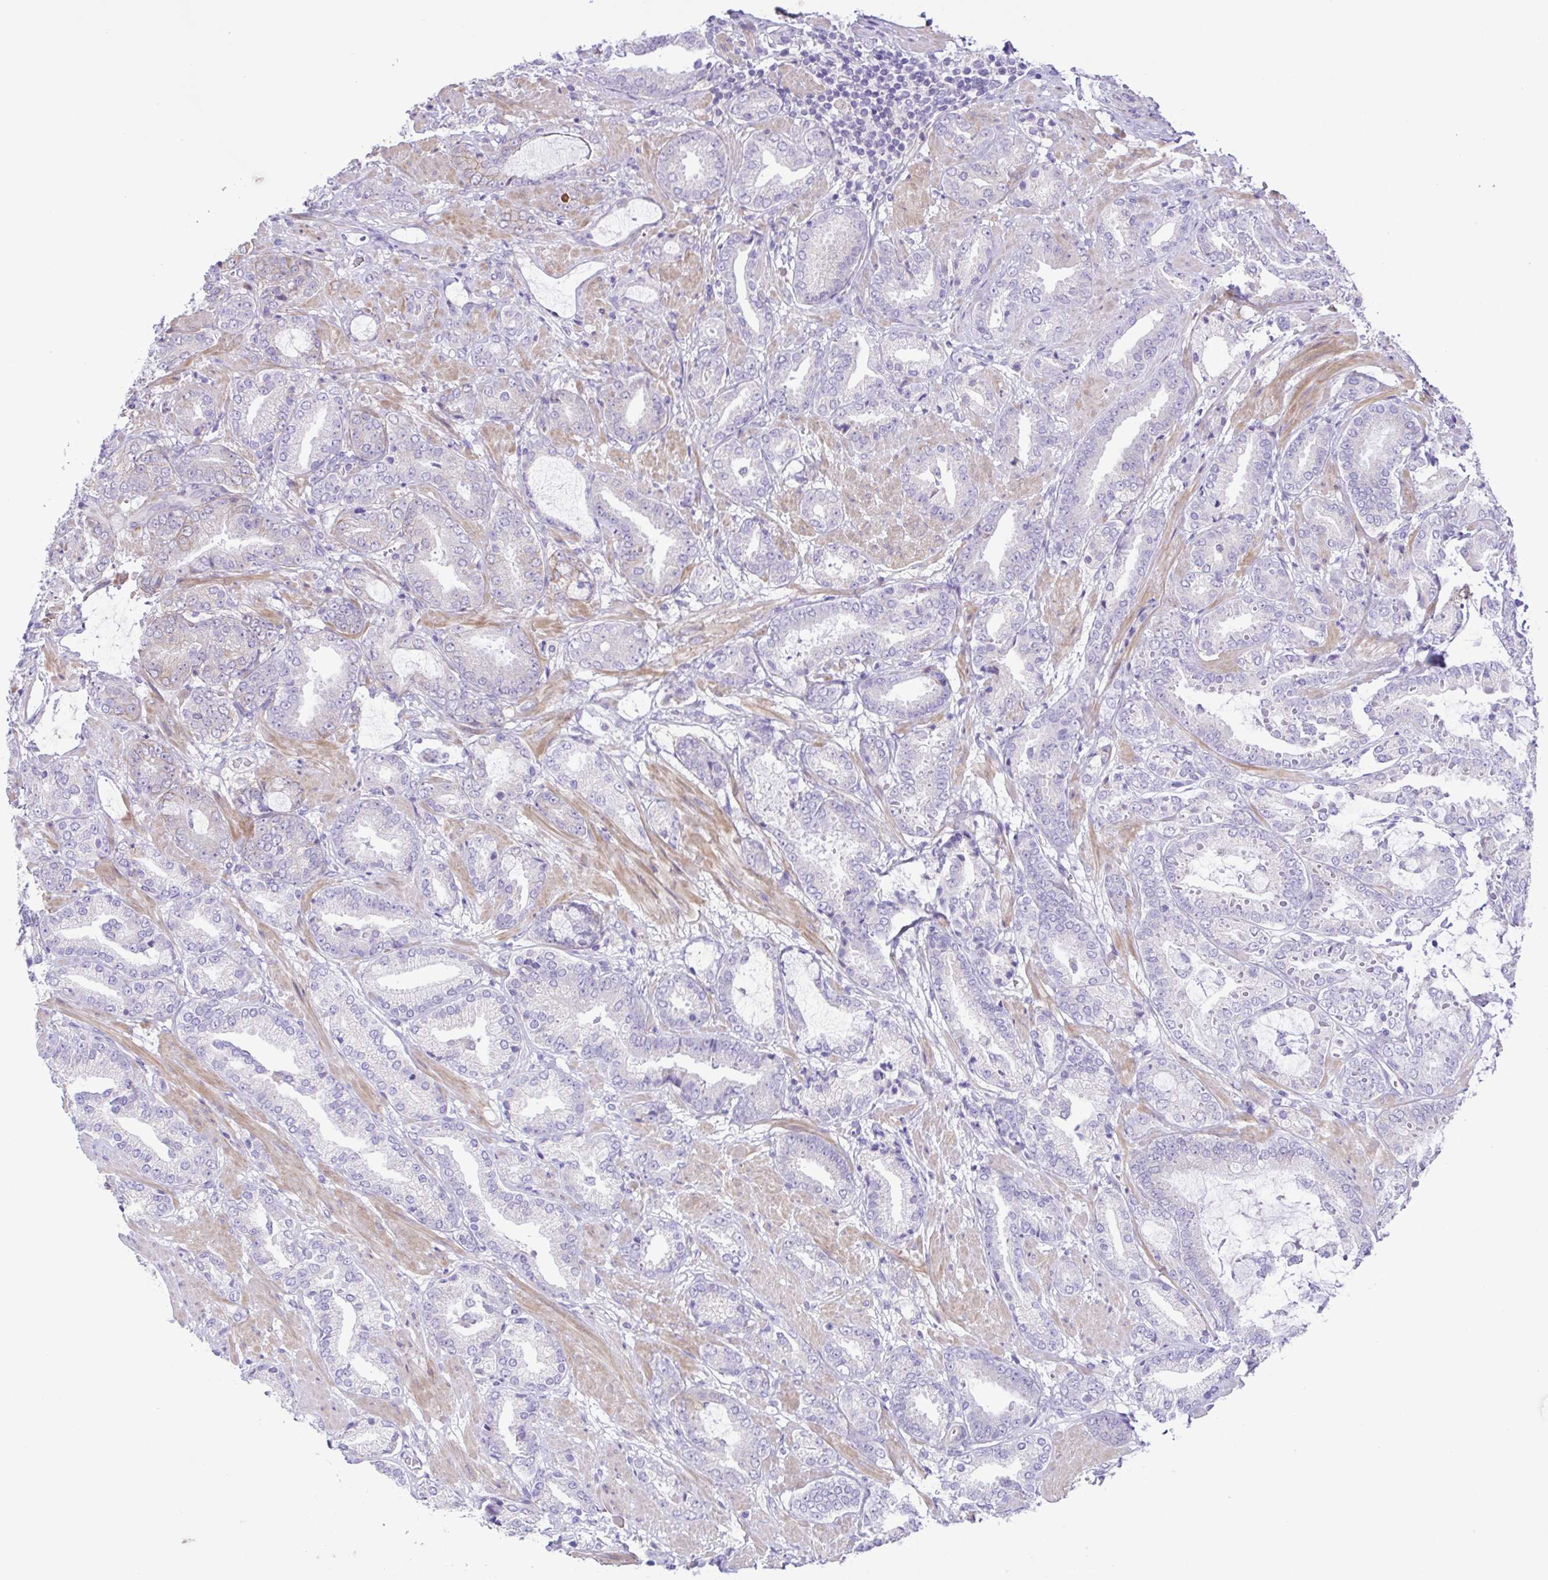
{"staining": {"intensity": "negative", "quantity": "none", "location": "none"}, "tissue": "prostate cancer", "cell_type": "Tumor cells", "image_type": "cancer", "snomed": [{"axis": "morphology", "description": "Adenocarcinoma, High grade"}, {"axis": "topography", "description": "Prostate"}], "caption": "This histopathology image is of prostate high-grade adenocarcinoma stained with immunohistochemistry to label a protein in brown with the nuclei are counter-stained blue. There is no expression in tumor cells.", "gene": "ISM2", "patient": {"sex": "male", "age": 56}}